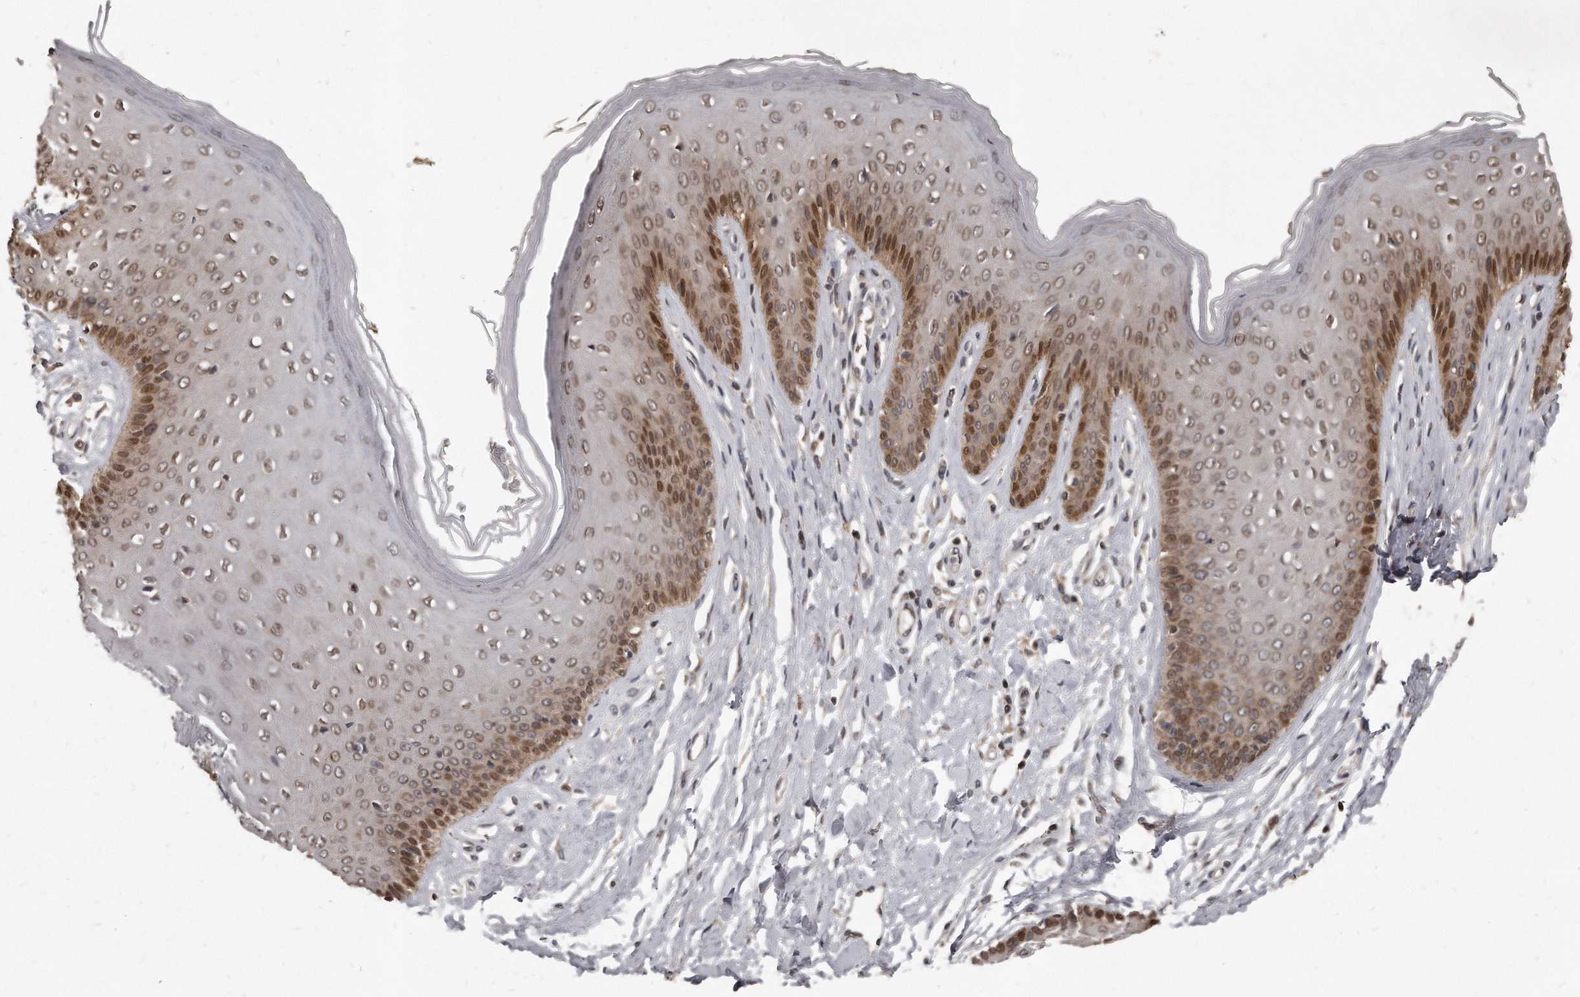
{"staining": {"intensity": "strong", "quantity": "25%-75%", "location": "nuclear"}, "tissue": "skin", "cell_type": "Epidermal cells", "image_type": "normal", "snomed": [{"axis": "morphology", "description": "Normal tissue, NOS"}, {"axis": "morphology", "description": "Squamous cell carcinoma, NOS"}, {"axis": "topography", "description": "Vulva"}], "caption": "Protein expression analysis of unremarkable skin shows strong nuclear staining in approximately 25%-75% of epidermal cells.", "gene": "GCH1", "patient": {"sex": "female", "age": 85}}